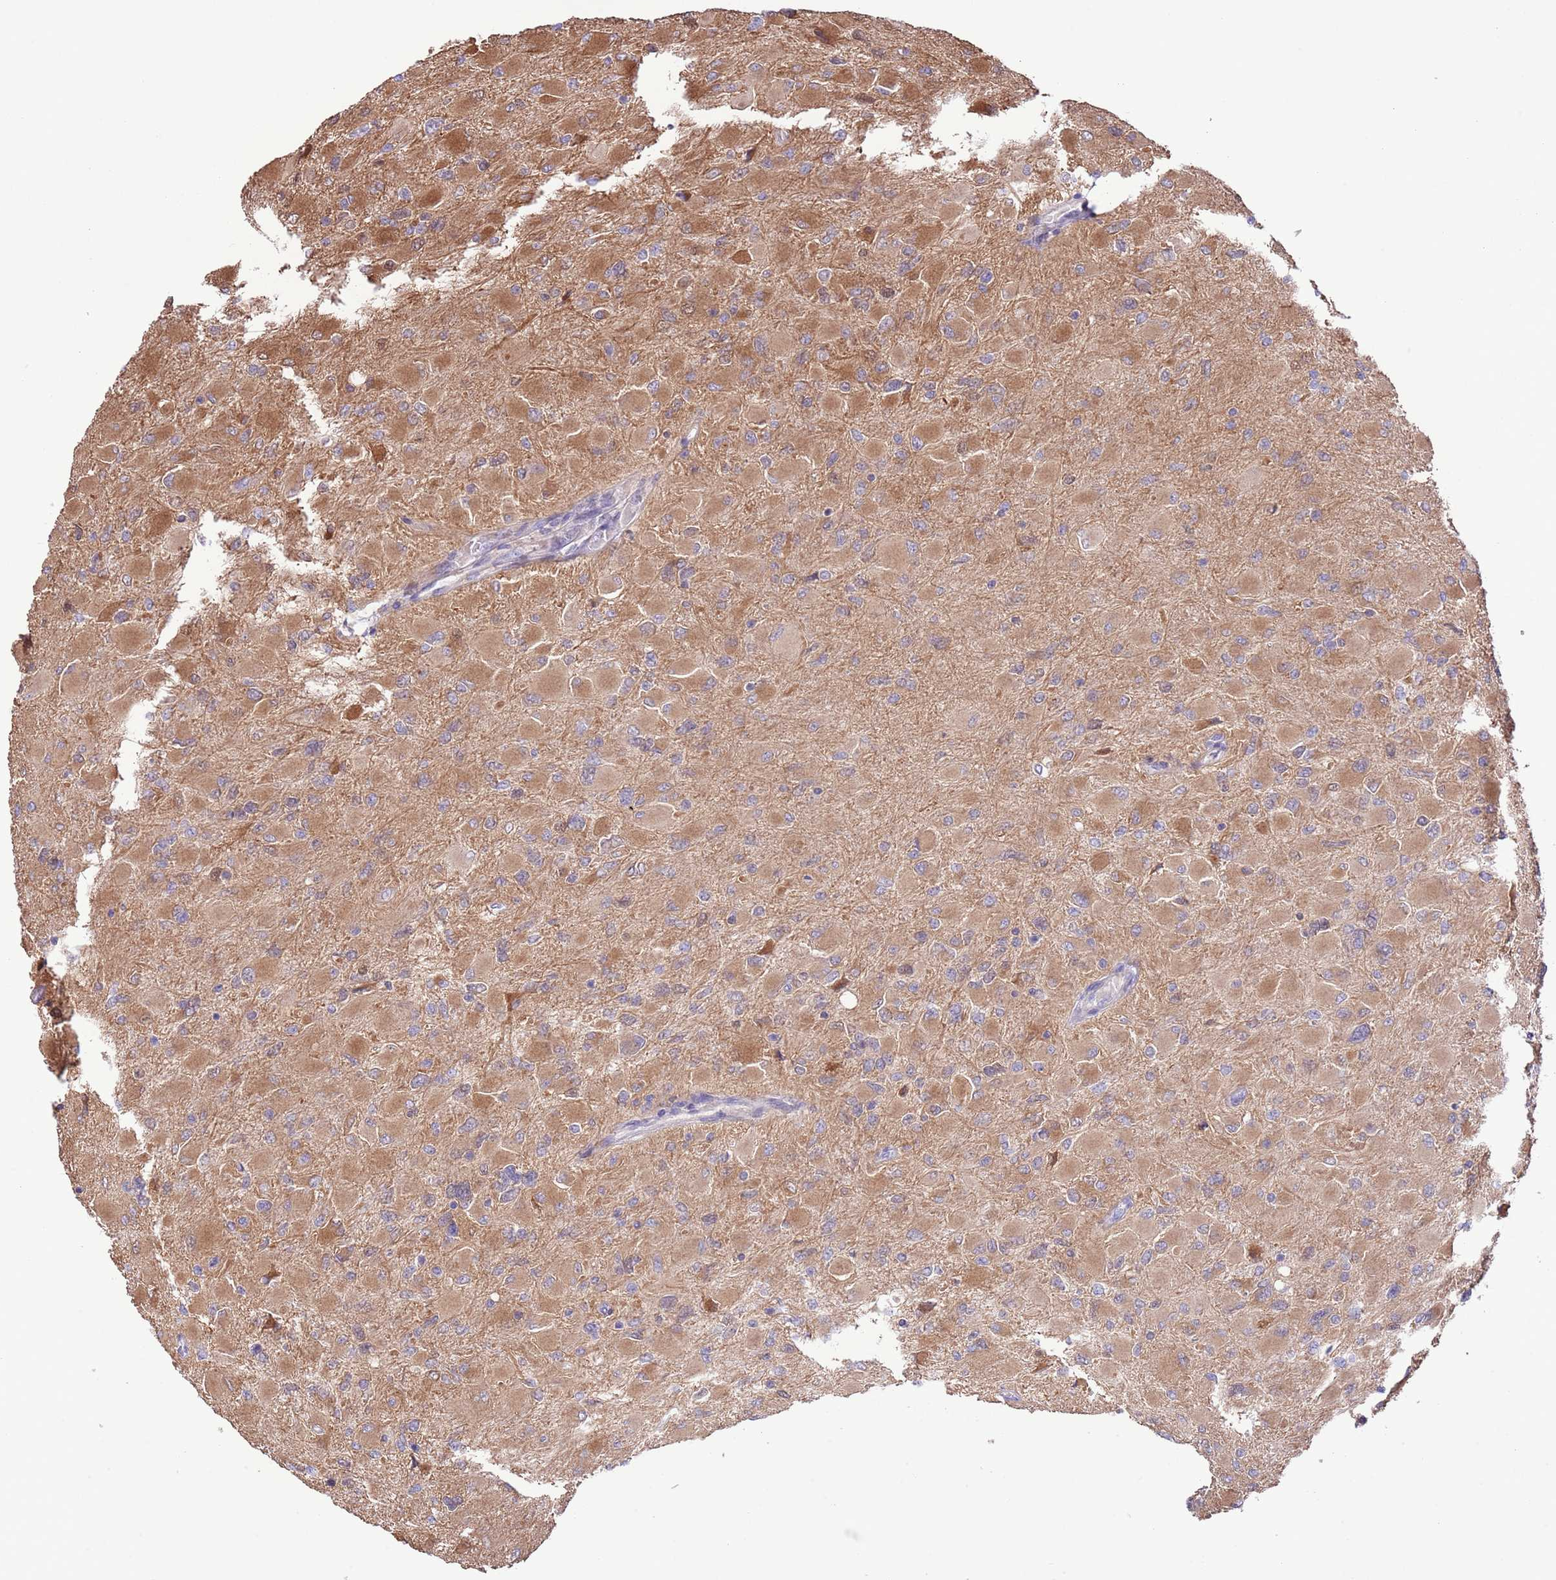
{"staining": {"intensity": "moderate", "quantity": ">75%", "location": "cytoplasmic/membranous"}, "tissue": "glioma", "cell_type": "Tumor cells", "image_type": "cancer", "snomed": [{"axis": "morphology", "description": "Glioma, malignant, High grade"}, {"axis": "topography", "description": "Cerebral cortex"}], "caption": "Protein expression analysis of high-grade glioma (malignant) displays moderate cytoplasmic/membranous expression in about >75% of tumor cells. (DAB (3,3'-diaminobenzidine) IHC, brown staining for protein, blue staining for nuclei).", "gene": "PRR32", "patient": {"sex": "female", "age": 36}}